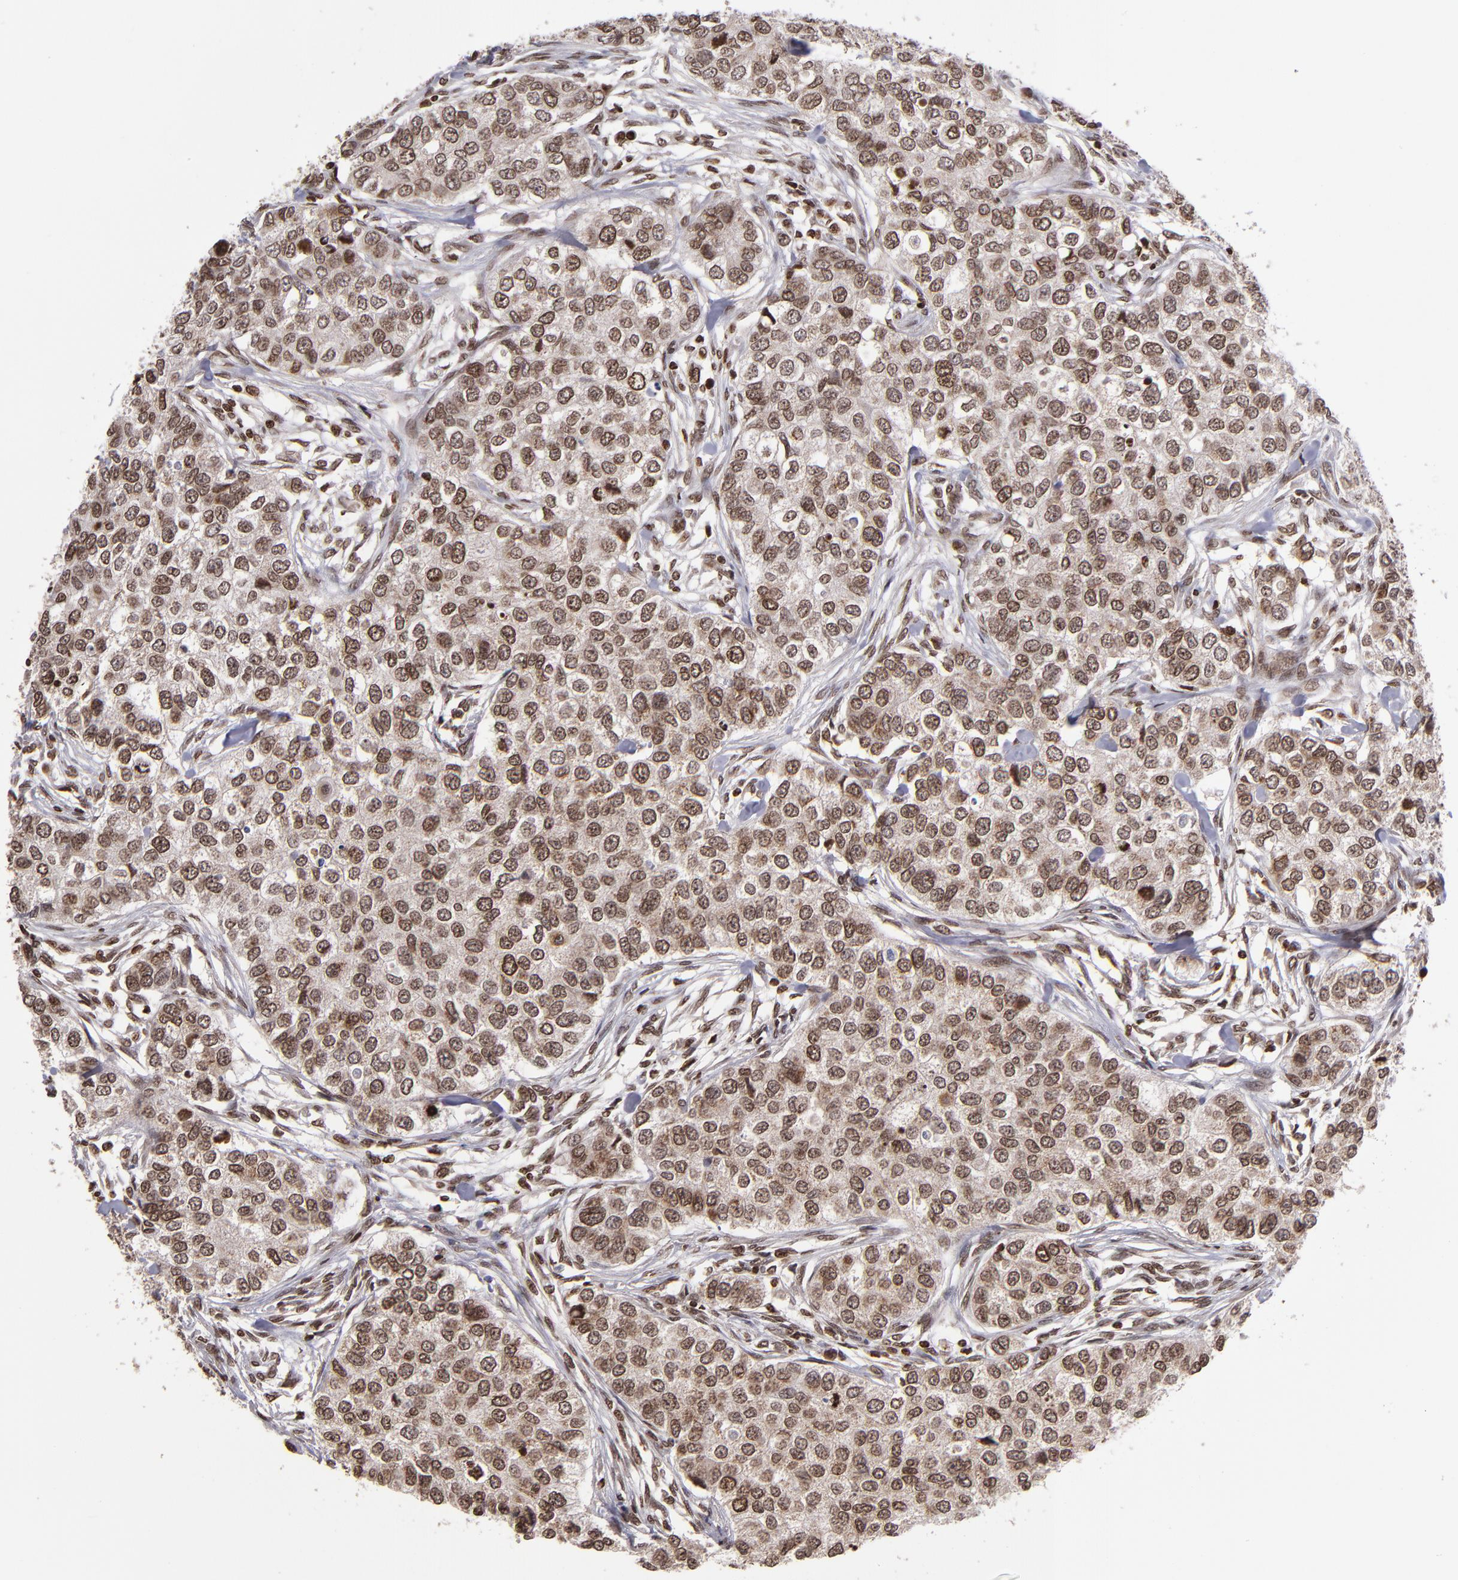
{"staining": {"intensity": "moderate", "quantity": ">75%", "location": "cytoplasmic/membranous,nuclear"}, "tissue": "breast cancer", "cell_type": "Tumor cells", "image_type": "cancer", "snomed": [{"axis": "morphology", "description": "Normal tissue, NOS"}, {"axis": "morphology", "description": "Duct carcinoma"}, {"axis": "topography", "description": "Breast"}], "caption": "This histopathology image reveals IHC staining of breast intraductal carcinoma, with medium moderate cytoplasmic/membranous and nuclear positivity in about >75% of tumor cells.", "gene": "CSDC2", "patient": {"sex": "female", "age": 49}}